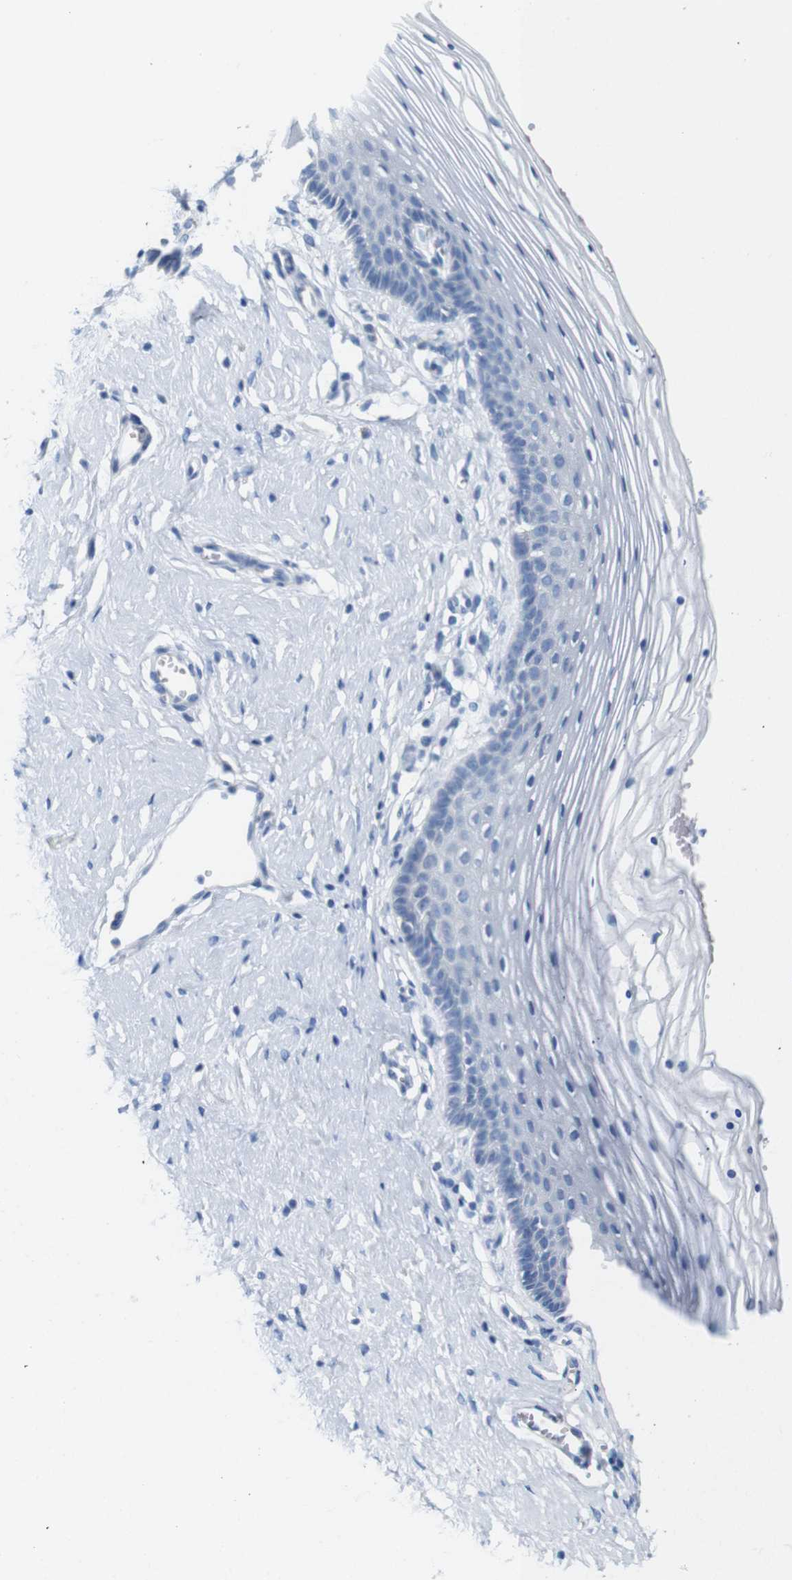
{"staining": {"intensity": "negative", "quantity": "none", "location": "none"}, "tissue": "vagina", "cell_type": "Squamous epithelial cells", "image_type": "normal", "snomed": [{"axis": "morphology", "description": "Normal tissue, NOS"}, {"axis": "topography", "description": "Vagina"}], "caption": "IHC micrograph of normal human vagina stained for a protein (brown), which demonstrates no positivity in squamous epithelial cells.", "gene": "IGSF8", "patient": {"sex": "female", "age": 32}}